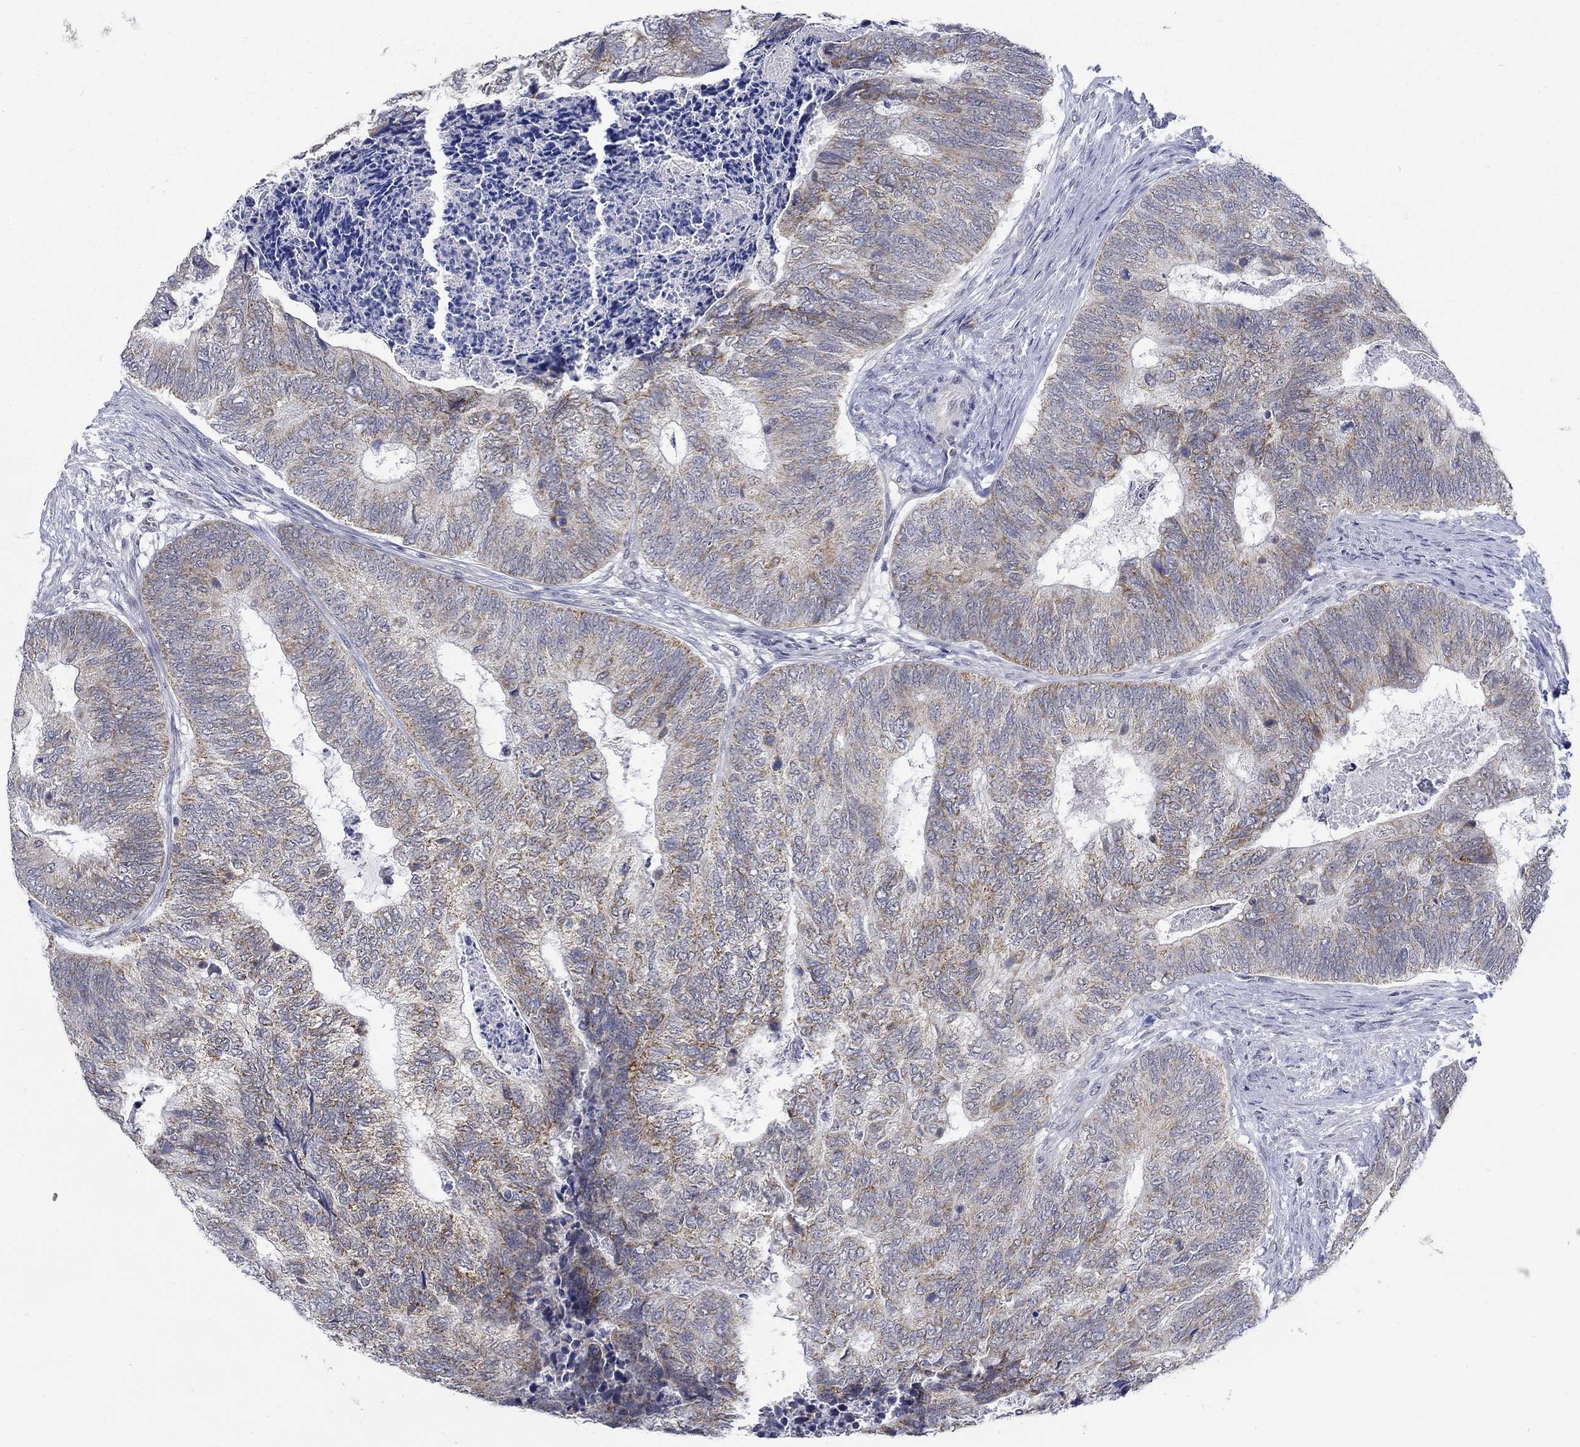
{"staining": {"intensity": "moderate", "quantity": "25%-75%", "location": "cytoplasmic/membranous"}, "tissue": "colorectal cancer", "cell_type": "Tumor cells", "image_type": "cancer", "snomed": [{"axis": "morphology", "description": "Adenocarcinoma, NOS"}, {"axis": "topography", "description": "Colon"}], "caption": "Immunohistochemical staining of human colorectal adenocarcinoma exhibits medium levels of moderate cytoplasmic/membranous protein staining in about 25%-75% of tumor cells.", "gene": "WASF1", "patient": {"sex": "female", "age": 67}}